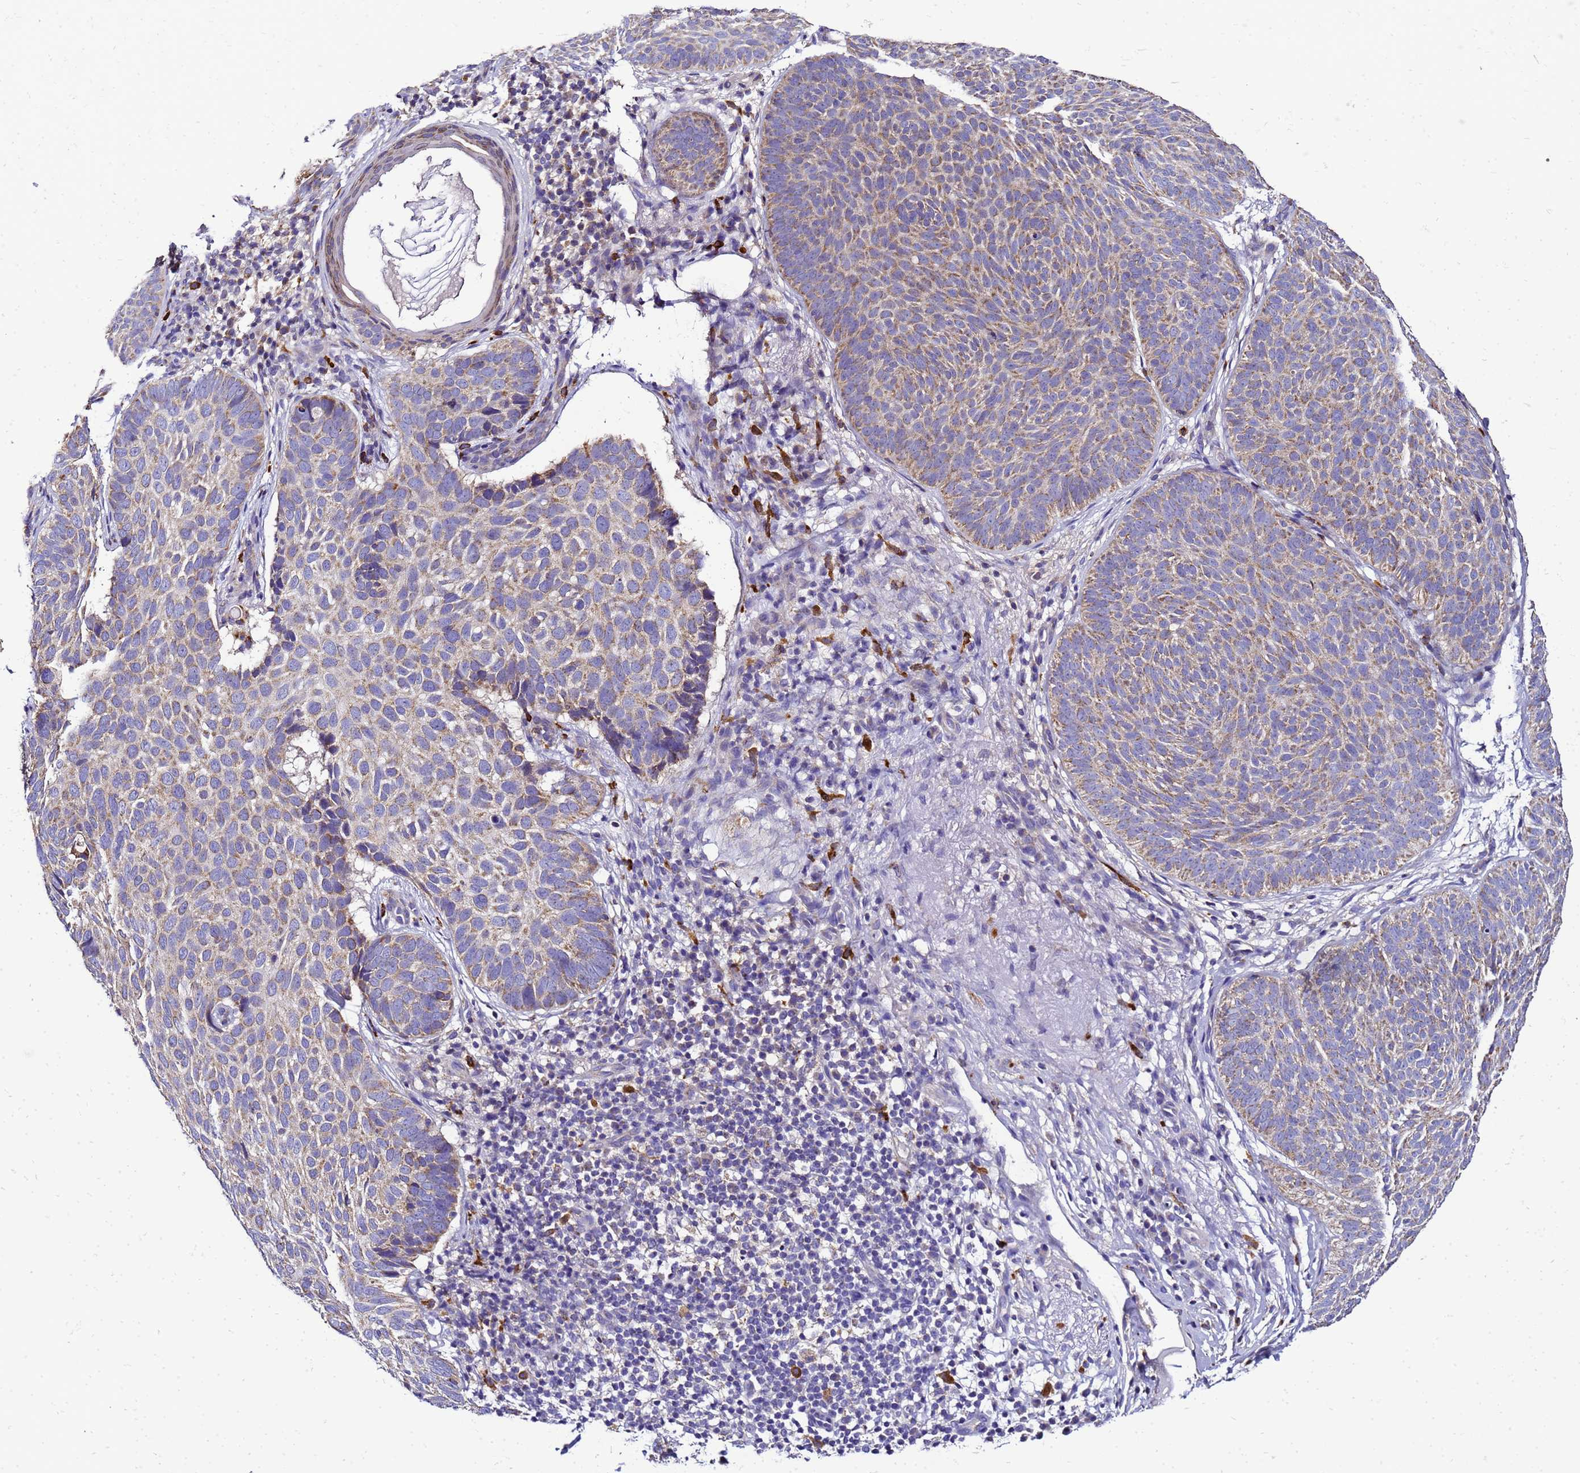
{"staining": {"intensity": "weak", "quantity": "25%-75%", "location": "cytoplasmic/membranous"}, "tissue": "skin cancer", "cell_type": "Tumor cells", "image_type": "cancer", "snomed": [{"axis": "morphology", "description": "Basal cell carcinoma"}, {"axis": "topography", "description": "Skin"}], "caption": "Skin basal cell carcinoma stained with a brown dye shows weak cytoplasmic/membranous positive expression in approximately 25%-75% of tumor cells.", "gene": "HIGD2A", "patient": {"sex": "male", "age": 85}}